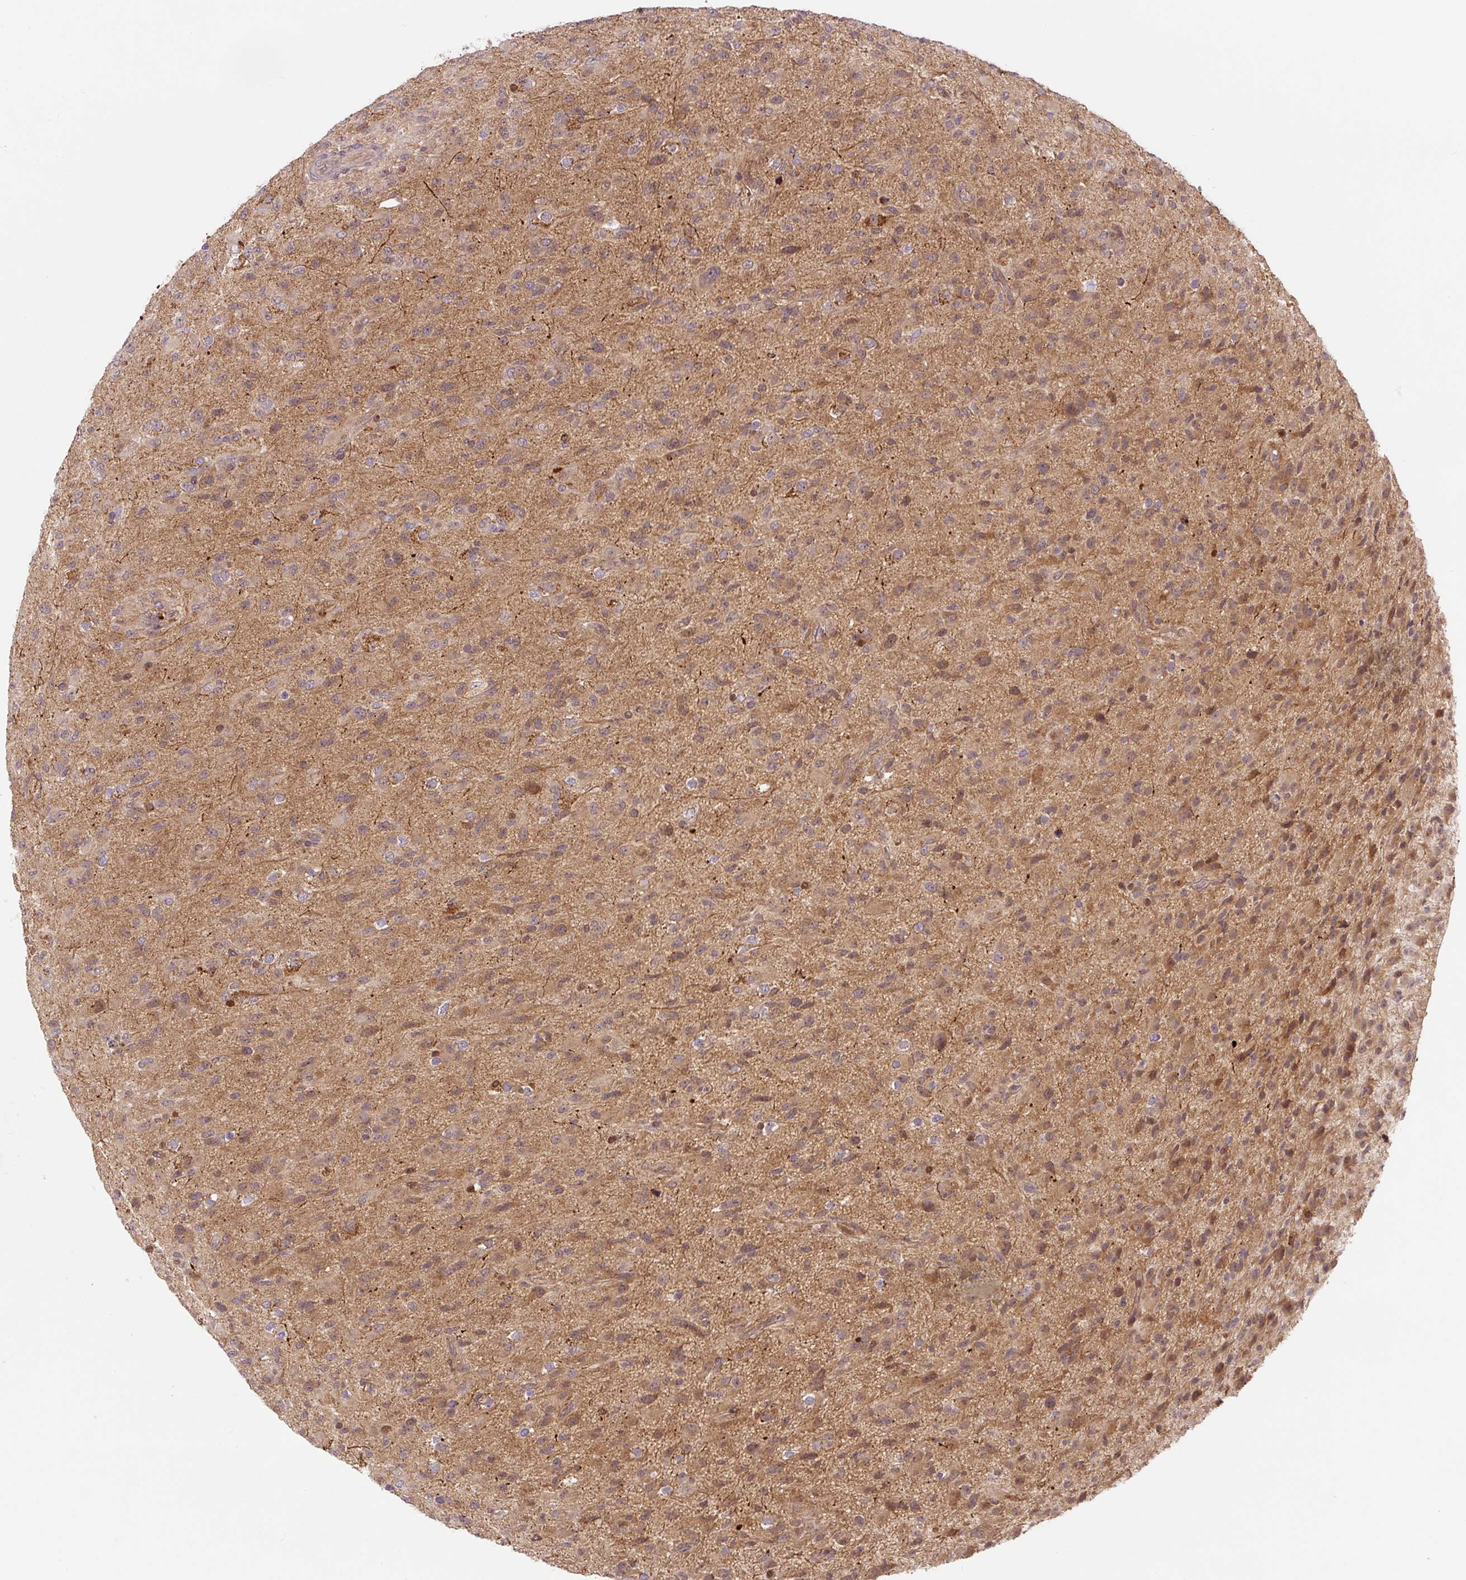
{"staining": {"intensity": "weak", "quantity": "<25%", "location": "cytoplasmic/membranous"}, "tissue": "glioma", "cell_type": "Tumor cells", "image_type": "cancer", "snomed": [{"axis": "morphology", "description": "Glioma, malignant, Low grade"}, {"axis": "topography", "description": "Brain"}], "caption": "Immunohistochemistry histopathology image of neoplastic tissue: human glioma stained with DAB shows no significant protein expression in tumor cells.", "gene": "ZSWIM7", "patient": {"sex": "male", "age": 65}}